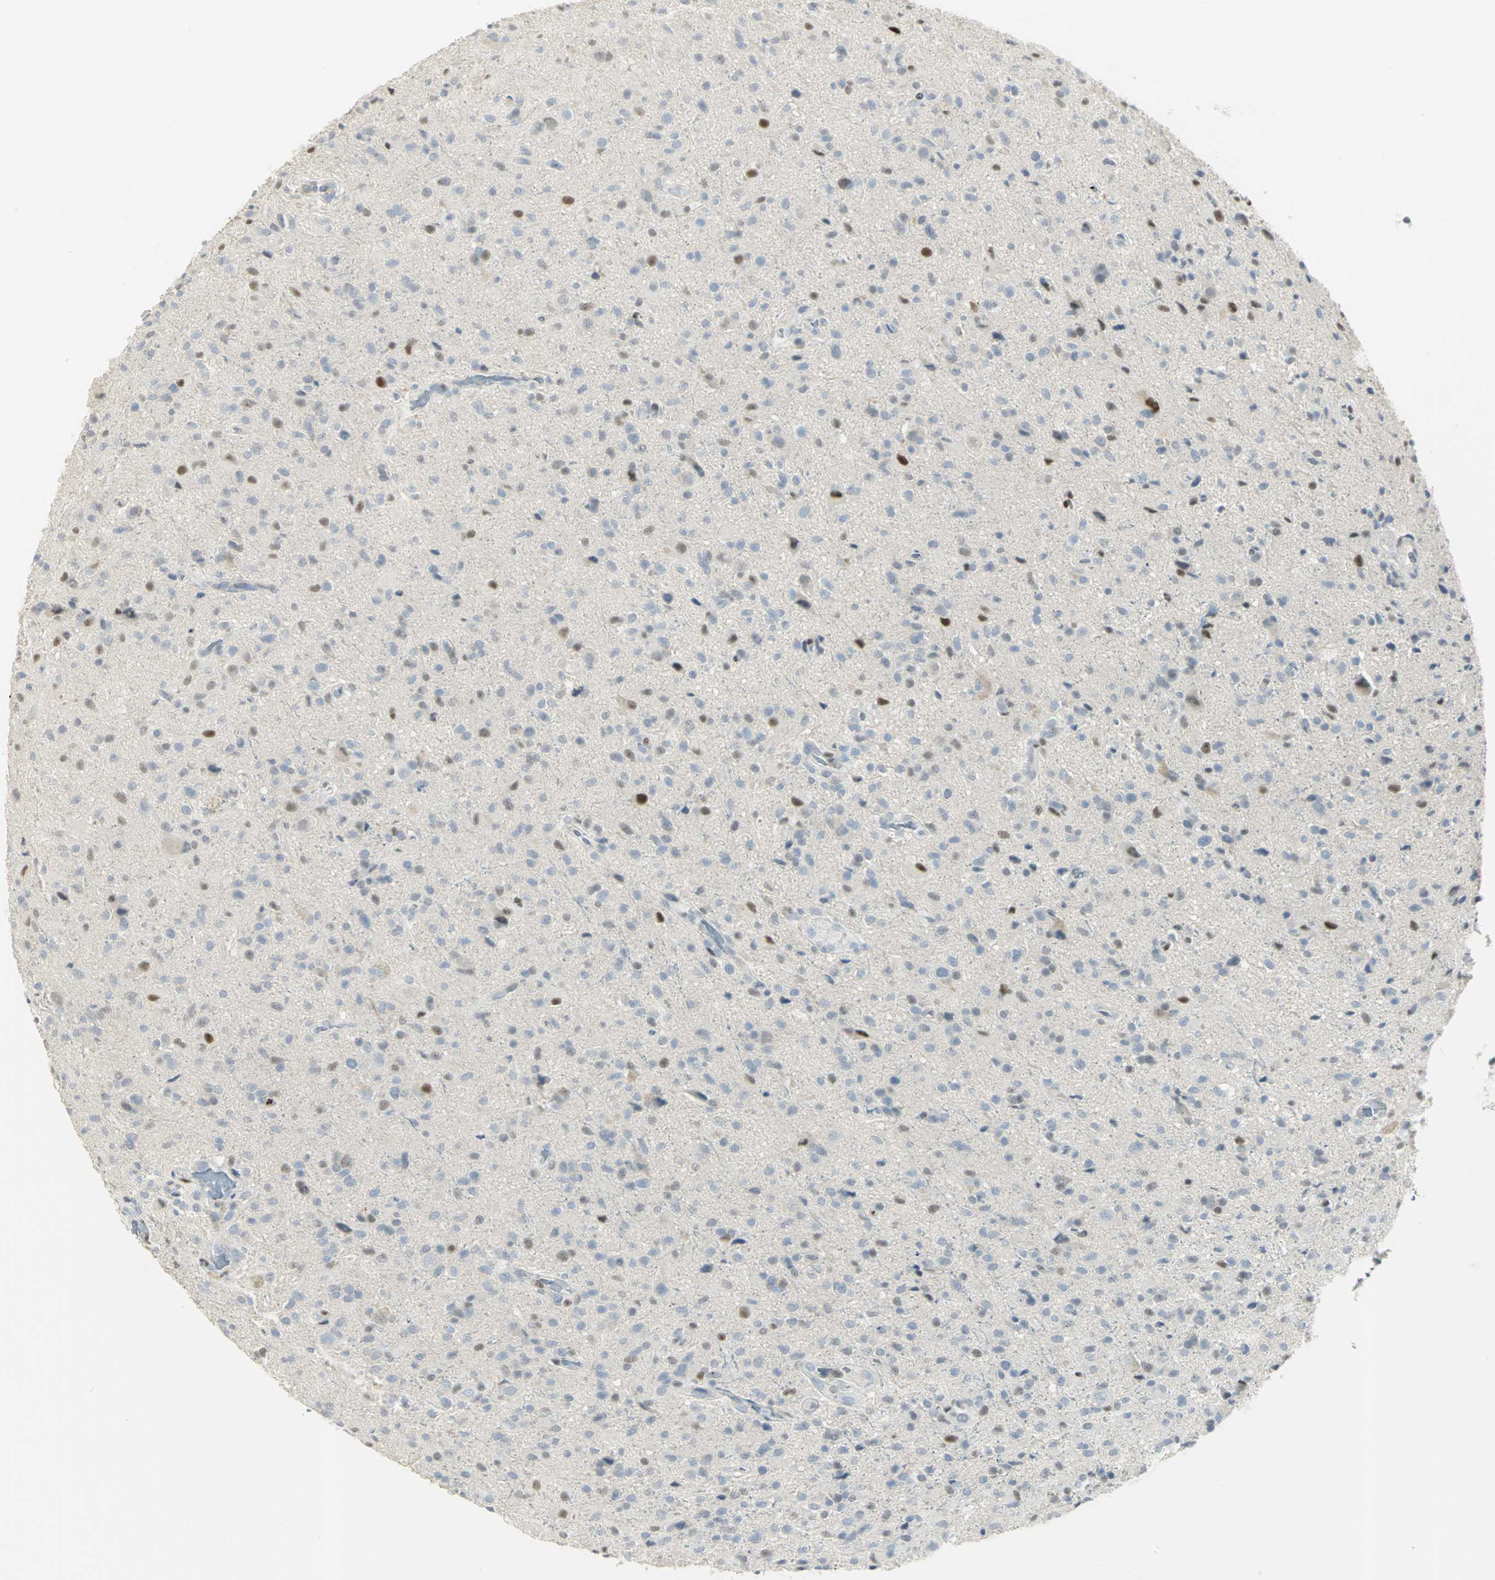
{"staining": {"intensity": "strong", "quantity": "25%-75%", "location": "nuclear"}, "tissue": "glioma", "cell_type": "Tumor cells", "image_type": "cancer", "snomed": [{"axis": "morphology", "description": "Glioma, malignant, High grade"}, {"axis": "topography", "description": "Brain"}], "caption": "A micrograph of human glioma stained for a protein shows strong nuclear brown staining in tumor cells. Nuclei are stained in blue.", "gene": "BCL6", "patient": {"sex": "male", "age": 71}}